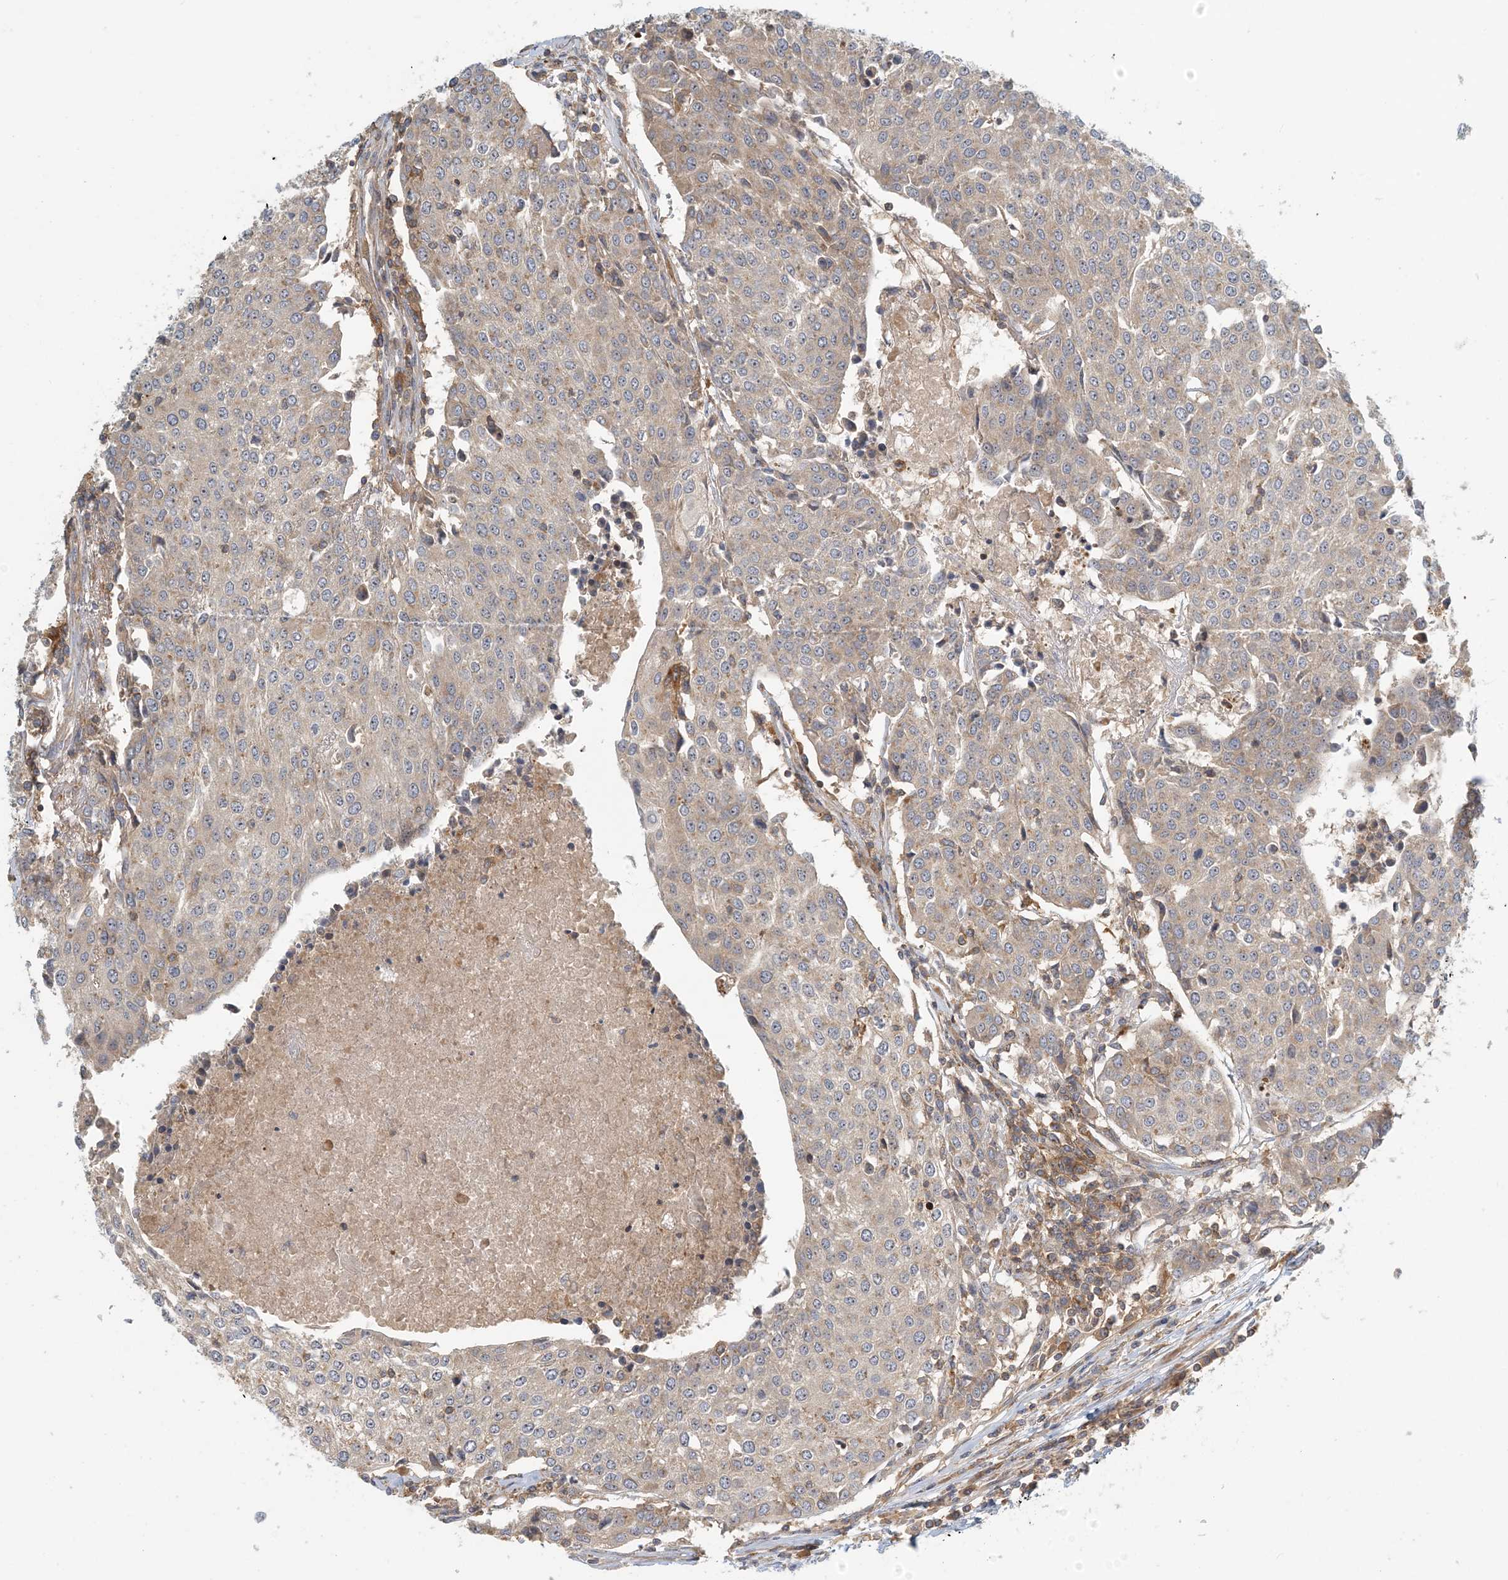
{"staining": {"intensity": "weak", "quantity": "25%-75%", "location": "cytoplasmic/membranous"}, "tissue": "urothelial cancer", "cell_type": "Tumor cells", "image_type": "cancer", "snomed": [{"axis": "morphology", "description": "Urothelial carcinoma, High grade"}, {"axis": "topography", "description": "Urinary bladder"}], "caption": "There is low levels of weak cytoplasmic/membranous positivity in tumor cells of urothelial carcinoma (high-grade), as demonstrated by immunohistochemical staining (brown color).", "gene": "COLEC11", "patient": {"sex": "female", "age": 85}}